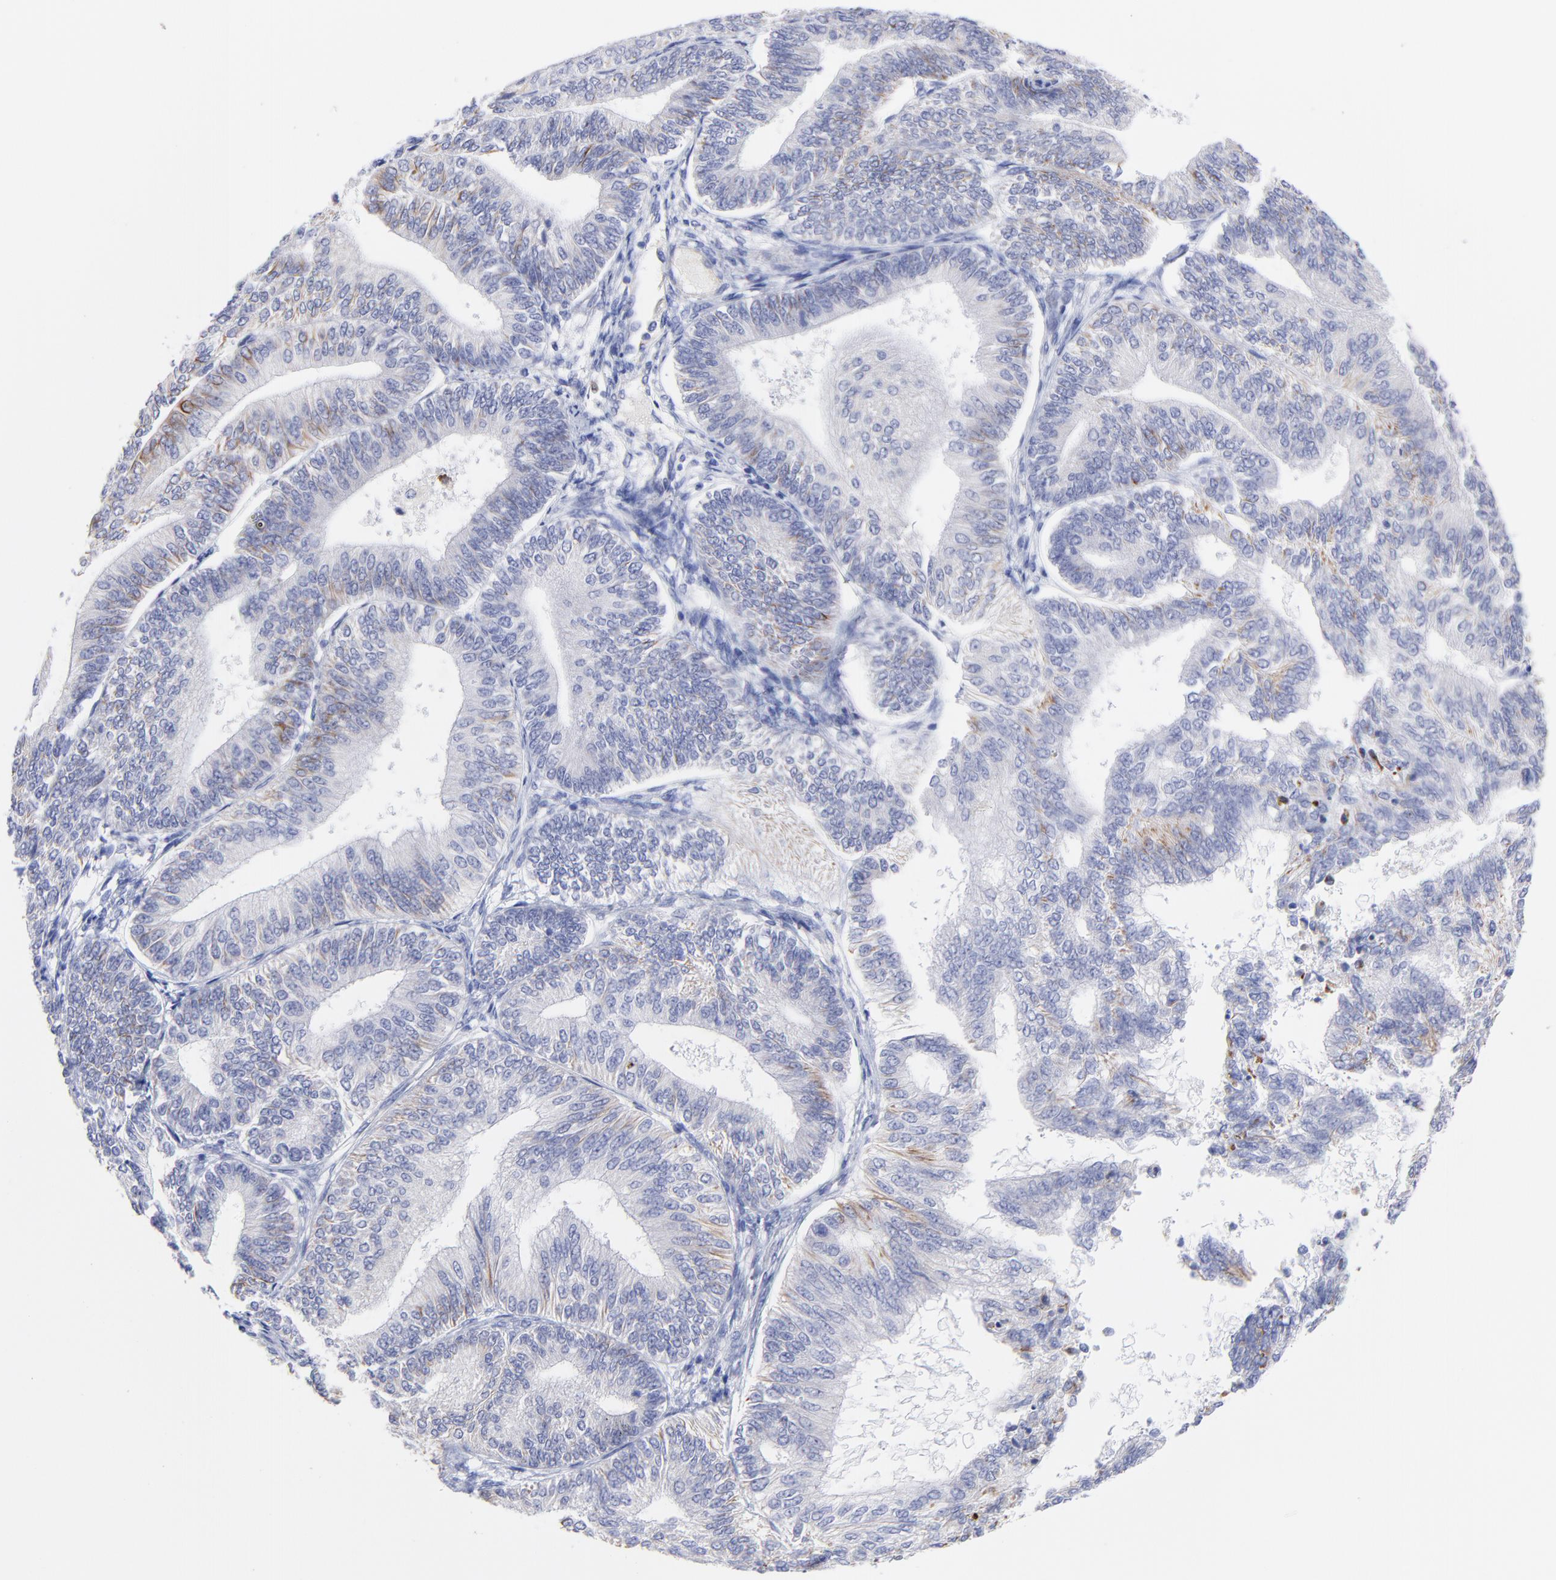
{"staining": {"intensity": "weak", "quantity": "<25%", "location": "cytoplasmic/membranous"}, "tissue": "endometrial cancer", "cell_type": "Tumor cells", "image_type": "cancer", "snomed": [{"axis": "morphology", "description": "Adenocarcinoma, NOS"}, {"axis": "topography", "description": "Endometrium"}], "caption": "Endometrial cancer (adenocarcinoma) stained for a protein using immunohistochemistry (IHC) exhibits no expression tumor cells.", "gene": "COX8C", "patient": {"sex": "female", "age": 55}}